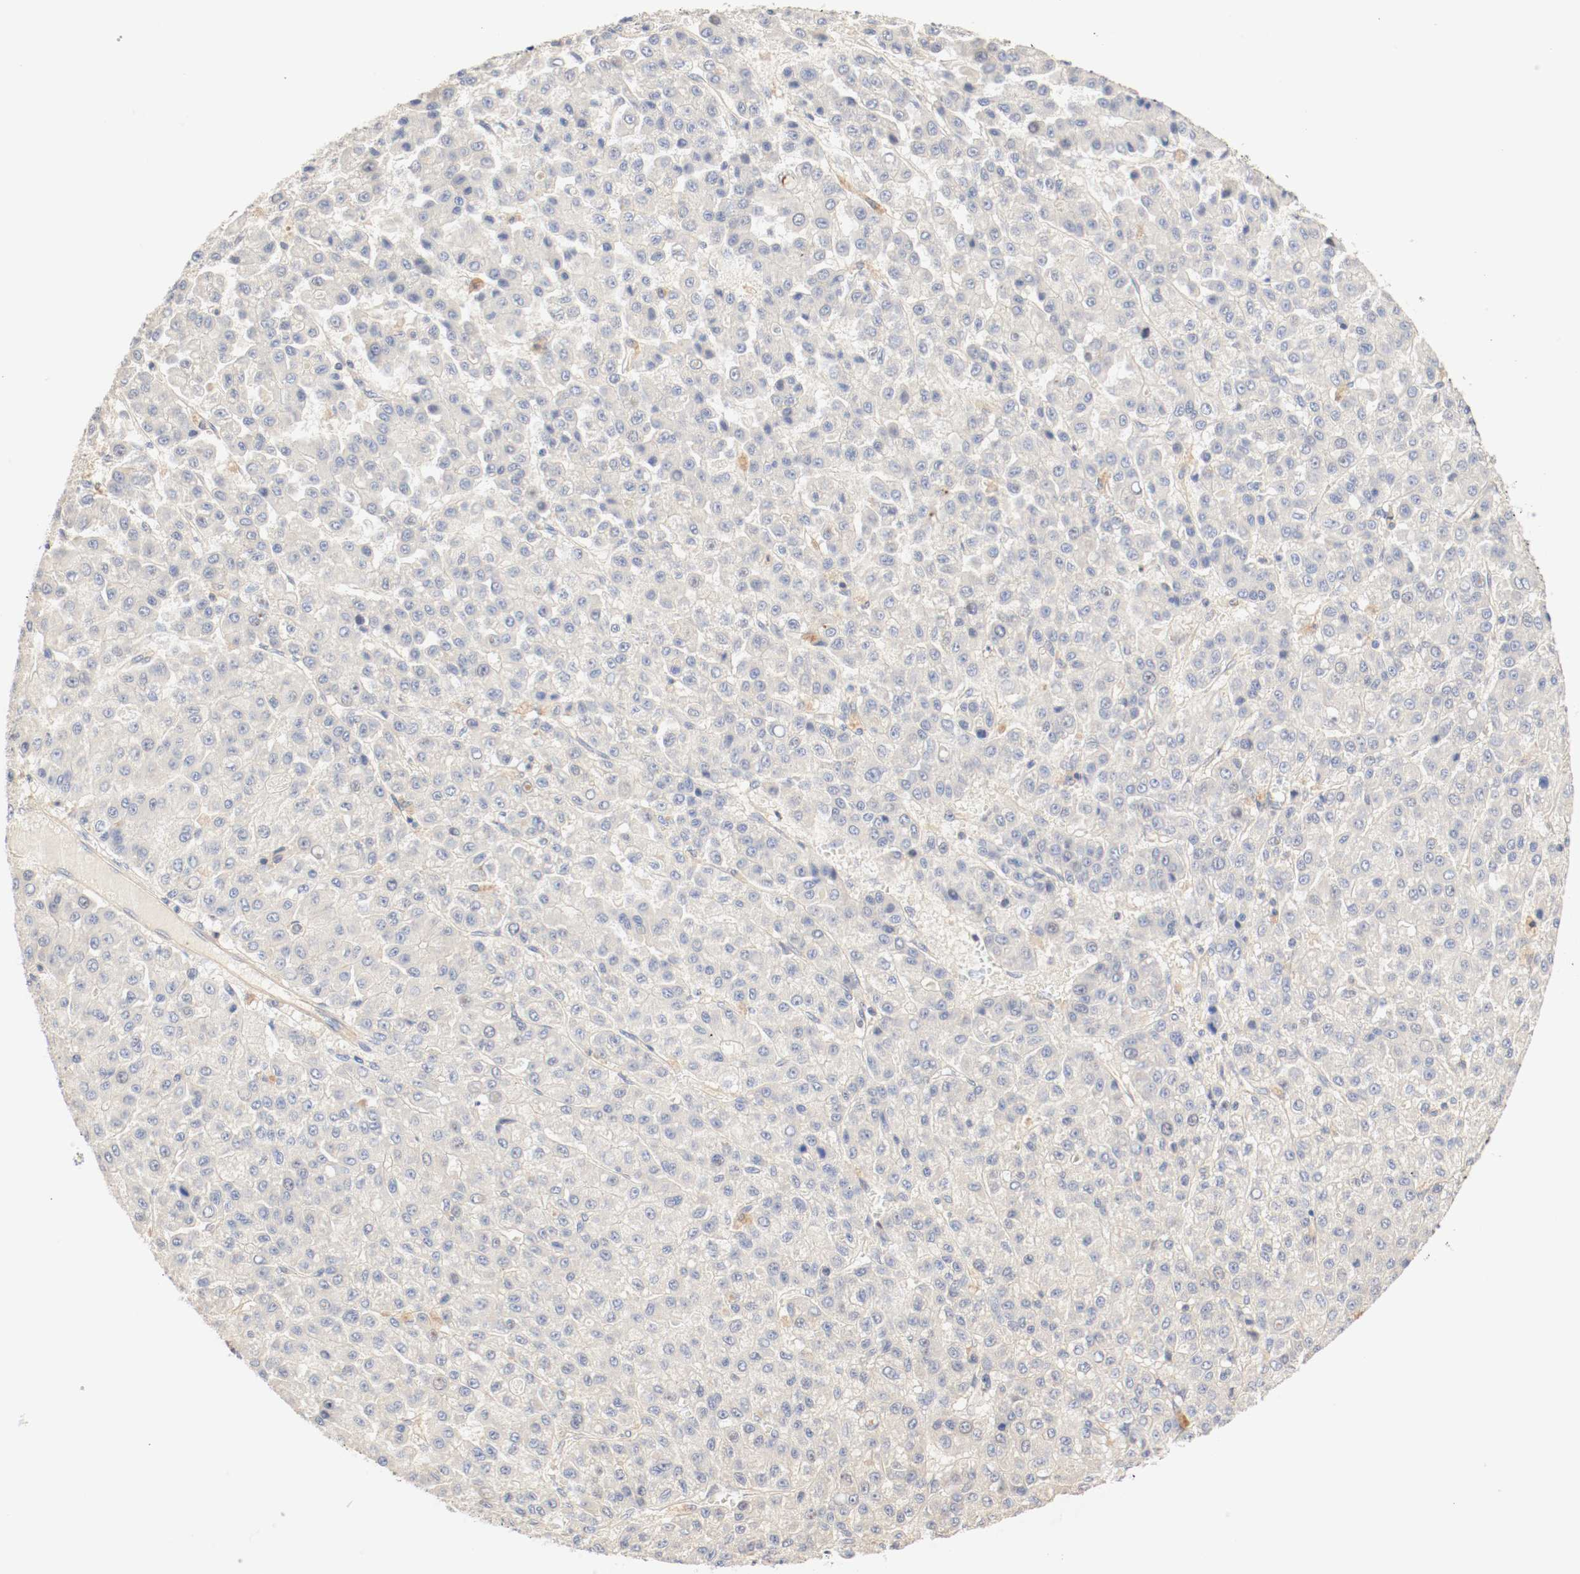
{"staining": {"intensity": "weak", "quantity": "<25%", "location": "cytoplasmic/membranous"}, "tissue": "liver cancer", "cell_type": "Tumor cells", "image_type": "cancer", "snomed": [{"axis": "morphology", "description": "Carcinoma, Hepatocellular, NOS"}, {"axis": "topography", "description": "Liver"}], "caption": "This is an immunohistochemistry (IHC) micrograph of human liver cancer (hepatocellular carcinoma). There is no expression in tumor cells.", "gene": "GIT1", "patient": {"sex": "male", "age": 70}}